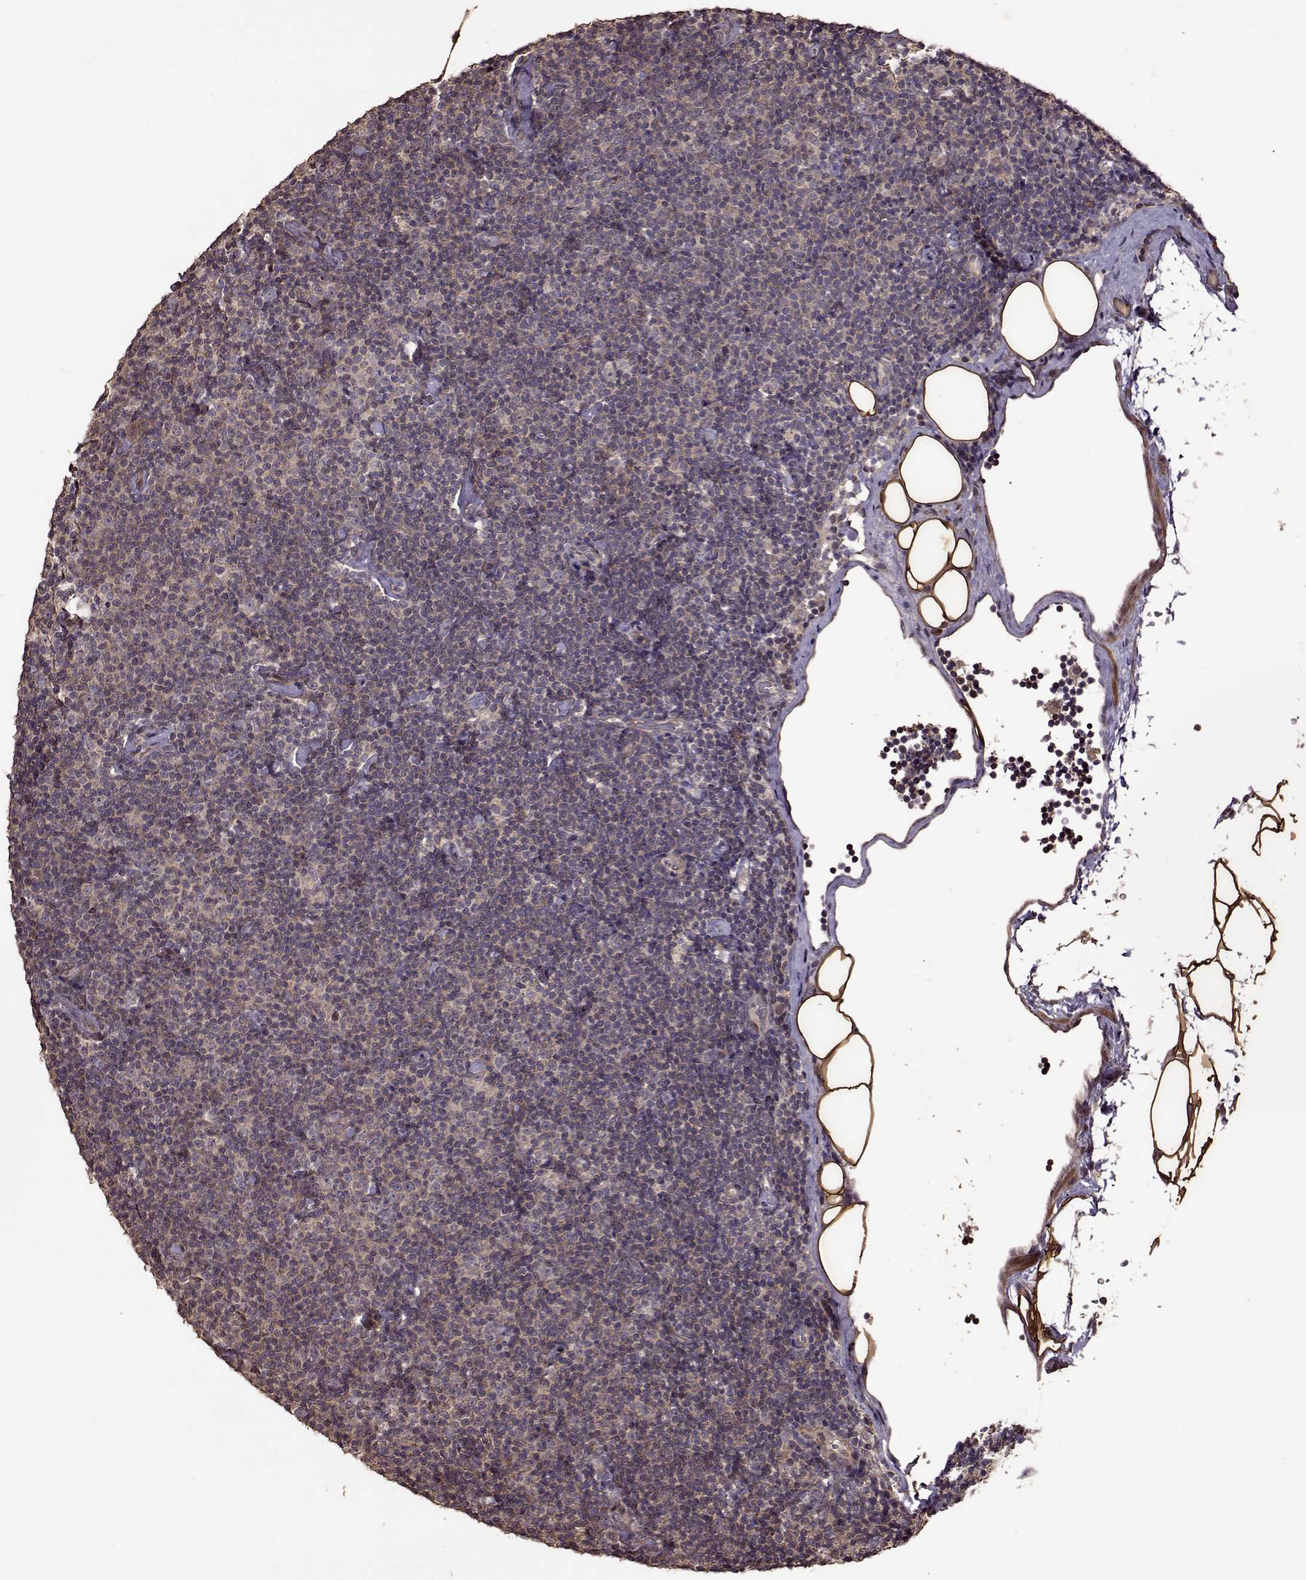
{"staining": {"intensity": "weak", "quantity": "25%-75%", "location": "cytoplasmic/membranous"}, "tissue": "lymphoma", "cell_type": "Tumor cells", "image_type": "cancer", "snomed": [{"axis": "morphology", "description": "Malignant lymphoma, non-Hodgkin's type, Low grade"}, {"axis": "topography", "description": "Lymph node"}], "caption": "A photomicrograph of lymphoma stained for a protein reveals weak cytoplasmic/membranous brown staining in tumor cells.", "gene": "FBXW11", "patient": {"sex": "male", "age": 81}}